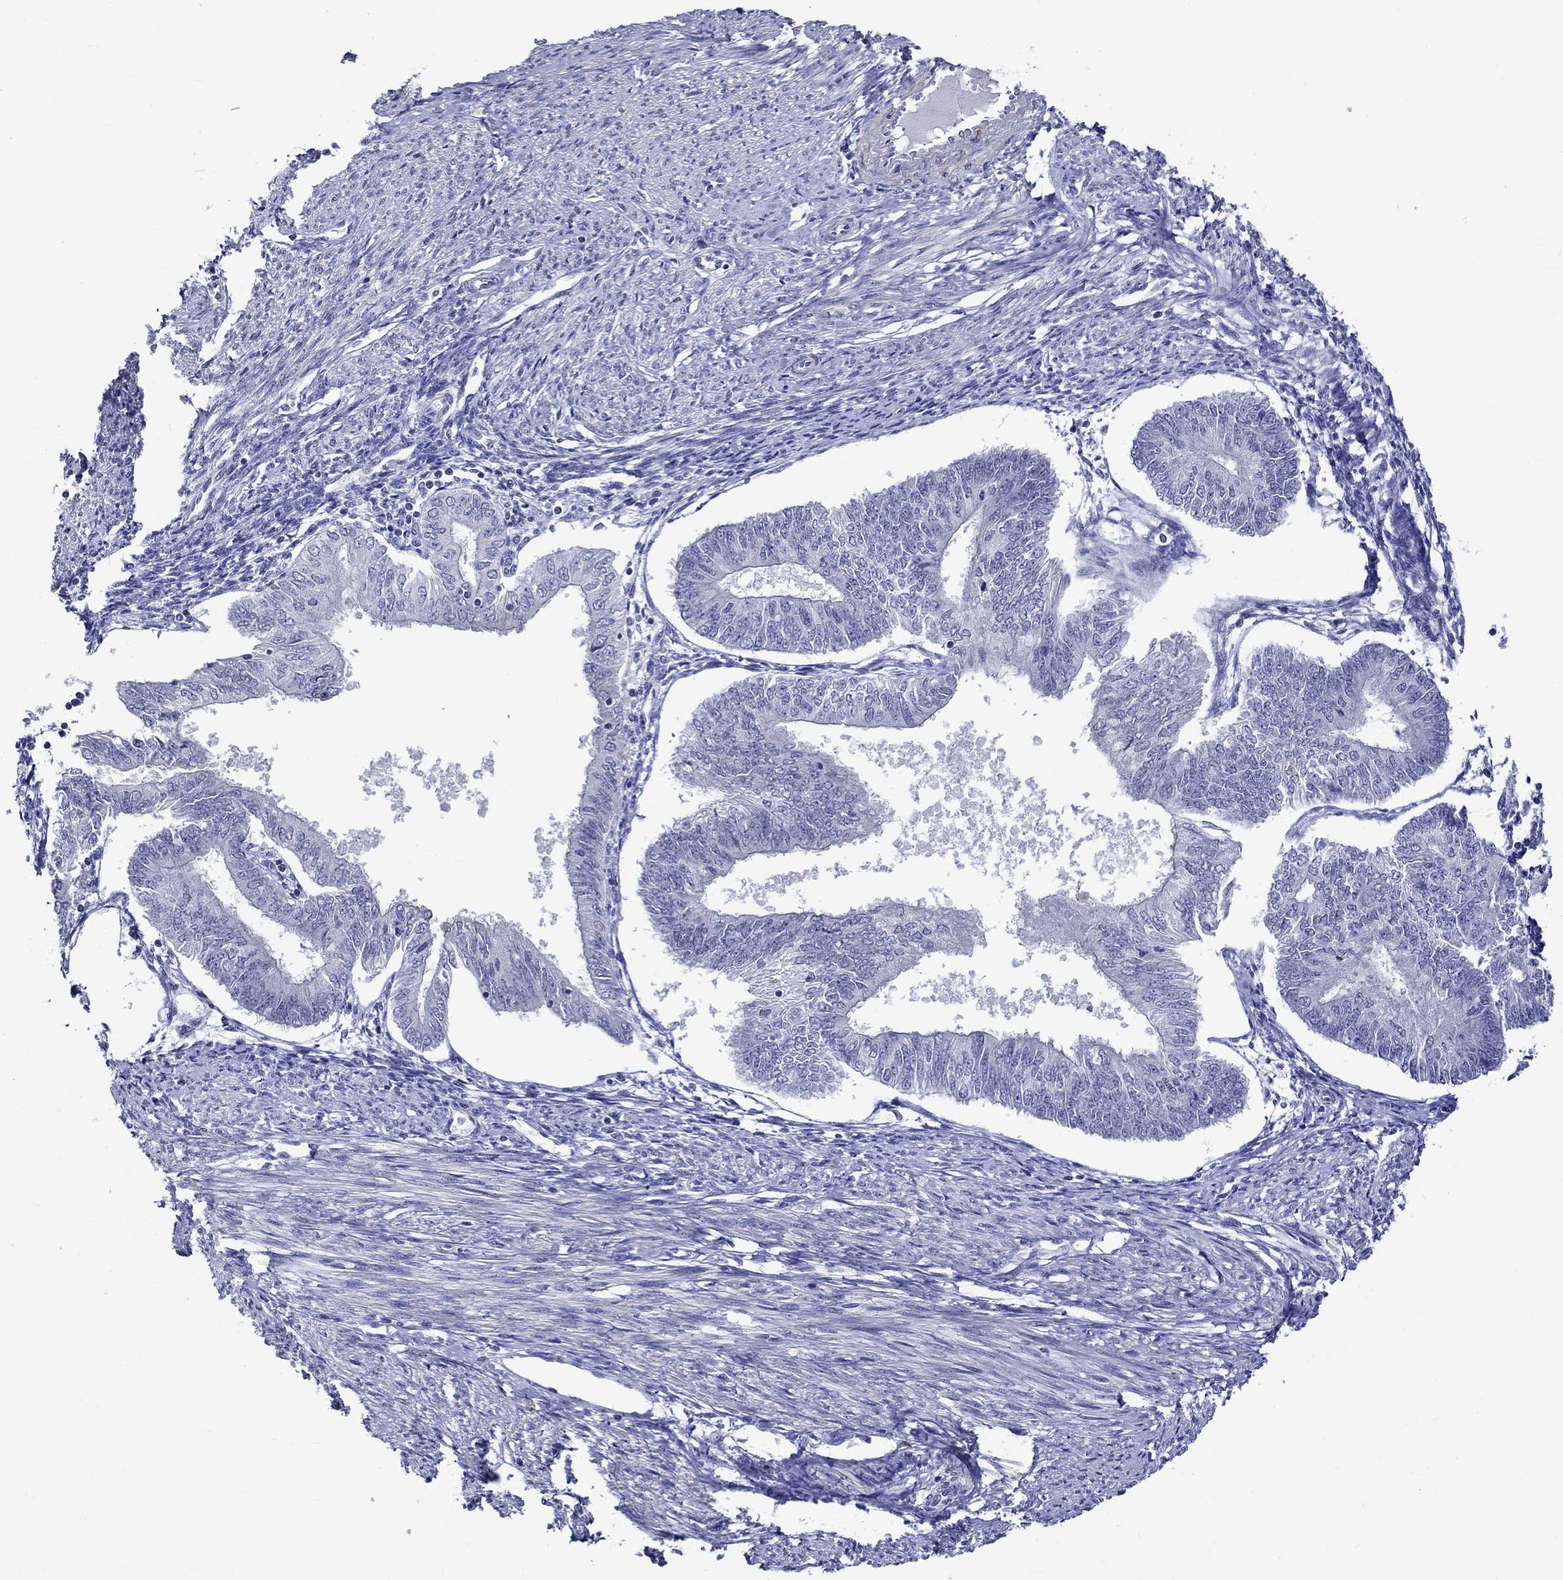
{"staining": {"intensity": "negative", "quantity": "none", "location": "none"}, "tissue": "endometrial cancer", "cell_type": "Tumor cells", "image_type": "cancer", "snomed": [{"axis": "morphology", "description": "Adenocarcinoma, NOS"}, {"axis": "topography", "description": "Endometrium"}], "caption": "Immunohistochemistry (IHC) image of neoplastic tissue: human endometrial cancer stained with DAB (3,3'-diaminobenzidine) demonstrates no significant protein expression in tumor cells.", "gene": "CRYAB", "patient": {"sex": "female", "age": 58}}